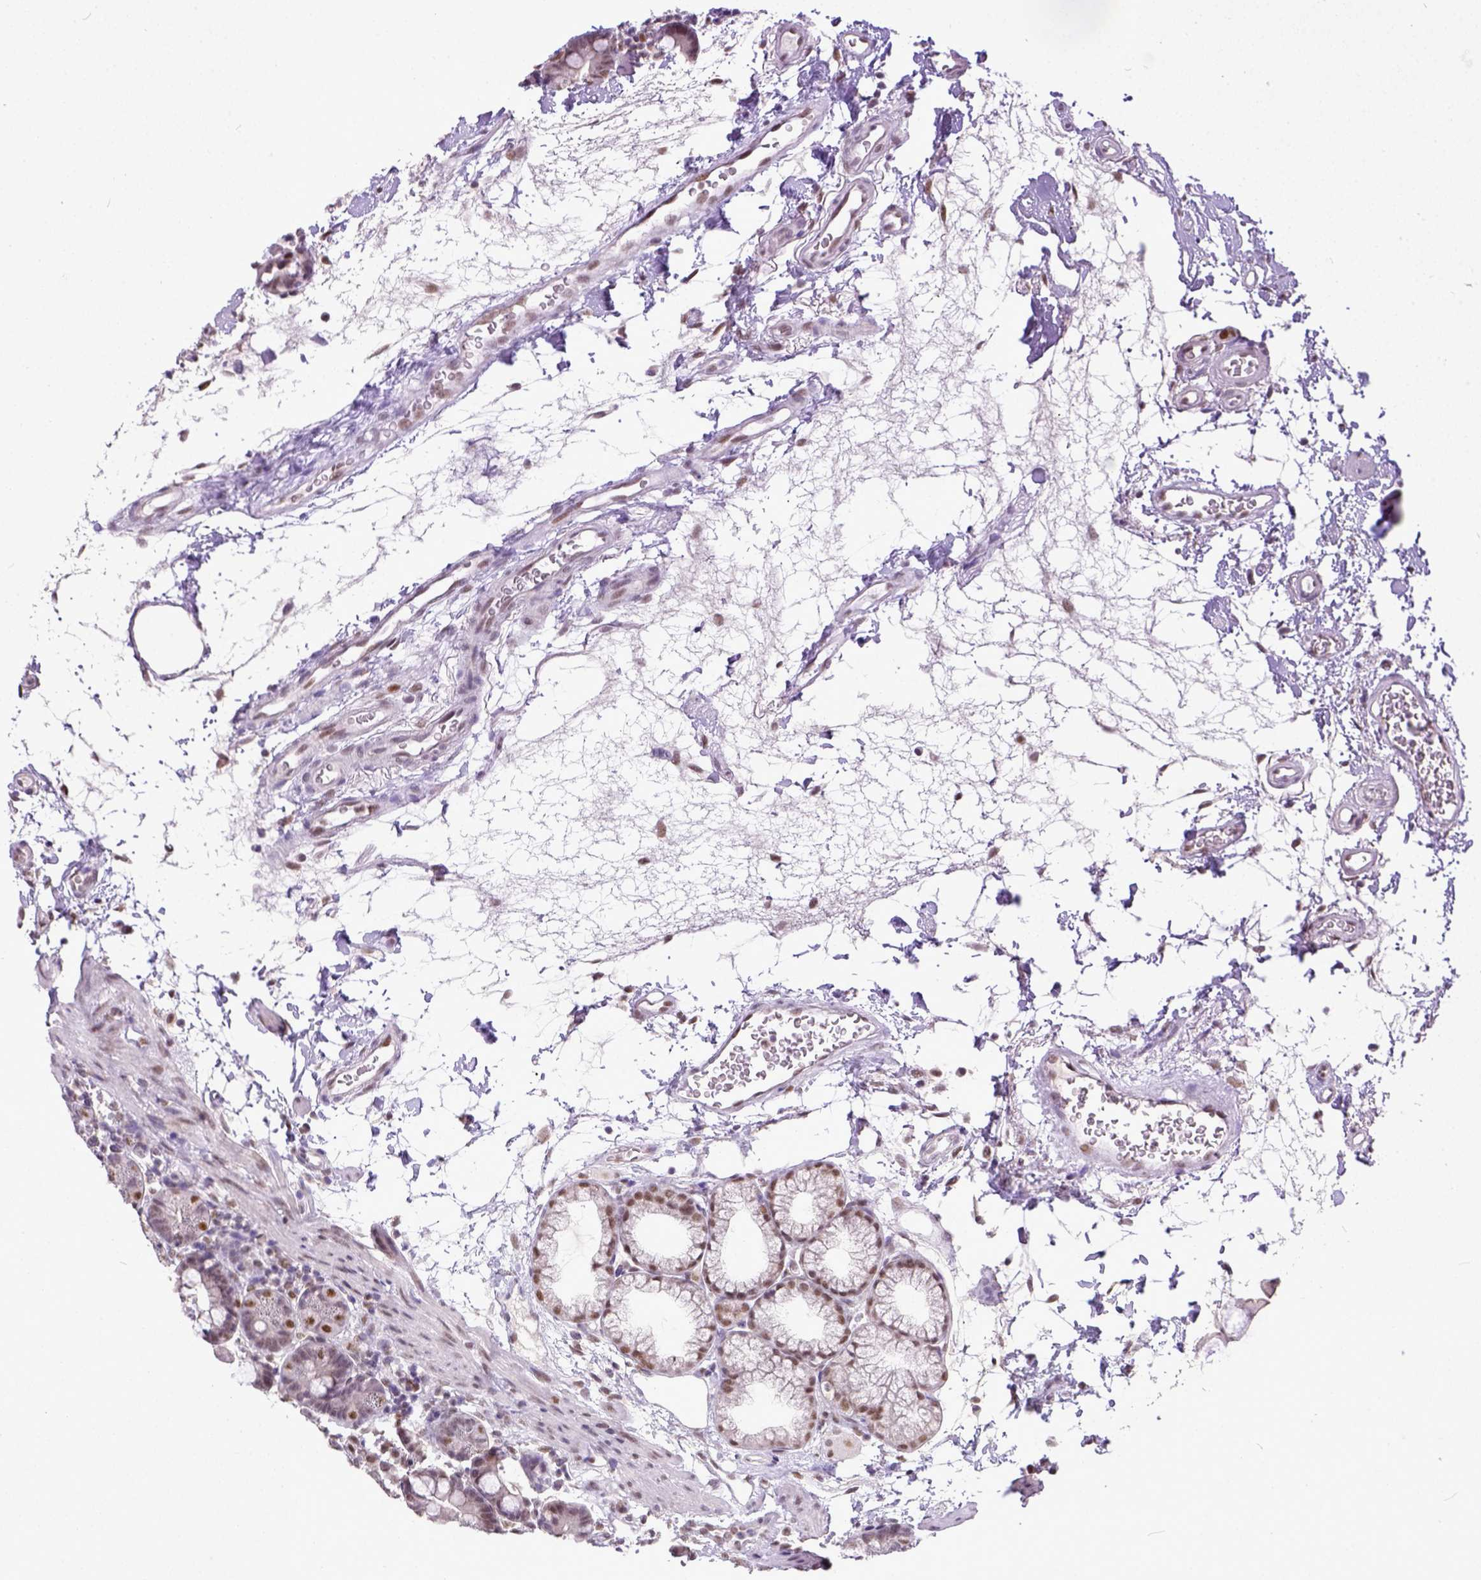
{"staining": {"intensity": "weak", "quantity": "25%-75%", "location": "nuclear"}, "tissue": "duodenum", "cell_type": "Glandular cells", "image_type": "normal", "snomed": [{"axis": "morphology", "description": "Normal tissue, NOS"}, {"axis": "topography", "description": "Pancreas"}, {"axis": "topography", "description": "Duodenum"}], "caption": "High-magnification brightfield microscopy of normal duodenum stained with DAB (3,3'-diaminobenzidine) (brown) and counterstained with hematoxylin (blue). glandular cells exhibit weak nuclear staining is appreciated in approximately25%-75% of cells.", "gene": "ERCC1", "patient": {"sex": "male", "age": 59}}